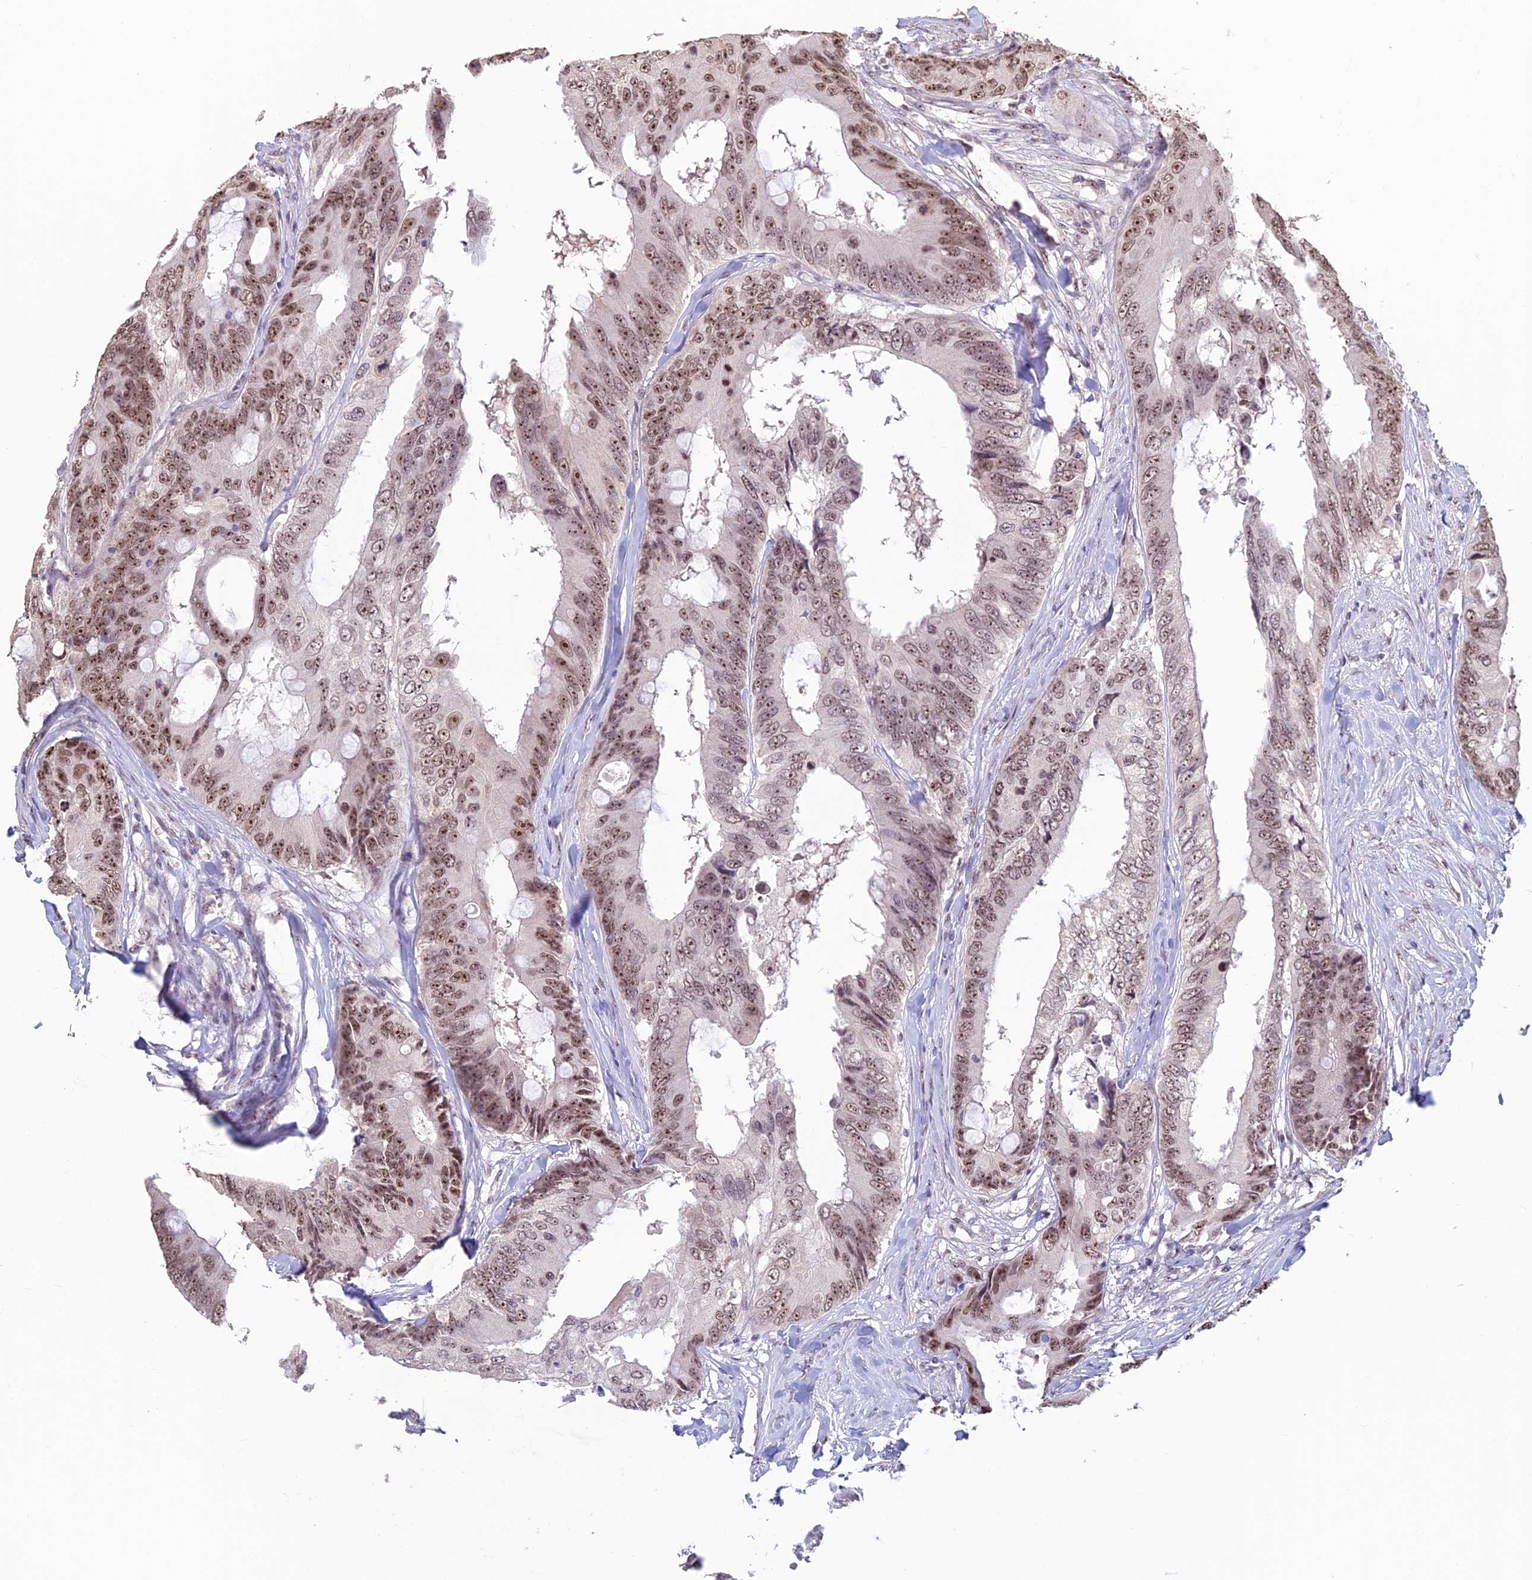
{"staining": {"intensity": "moderate", "quantity": ">75%", "location": "nuclear"}, "tissue": "colorectal cancer", "cell_type": "Tumor cells", "image_type": "cancer", "snomed": [{"axis": "morphology", "description": "Adenocarcinoma, NOS"}, {"axis": "topography", "description": "Colon"}], "caption": "Protein expression analysis of human colorectal cancer (adenocarcinoma) reveals moderate nuclear expression in approximately >75% of tumor cells. The staining was performed using DAB (3,3'-diaminobenzidine), with brown indicating positive protein expression. Nuclei are stained blue with hematoxylin.", "gene": "POLR1G", "patient": {"sex": "male", "age": 71}}